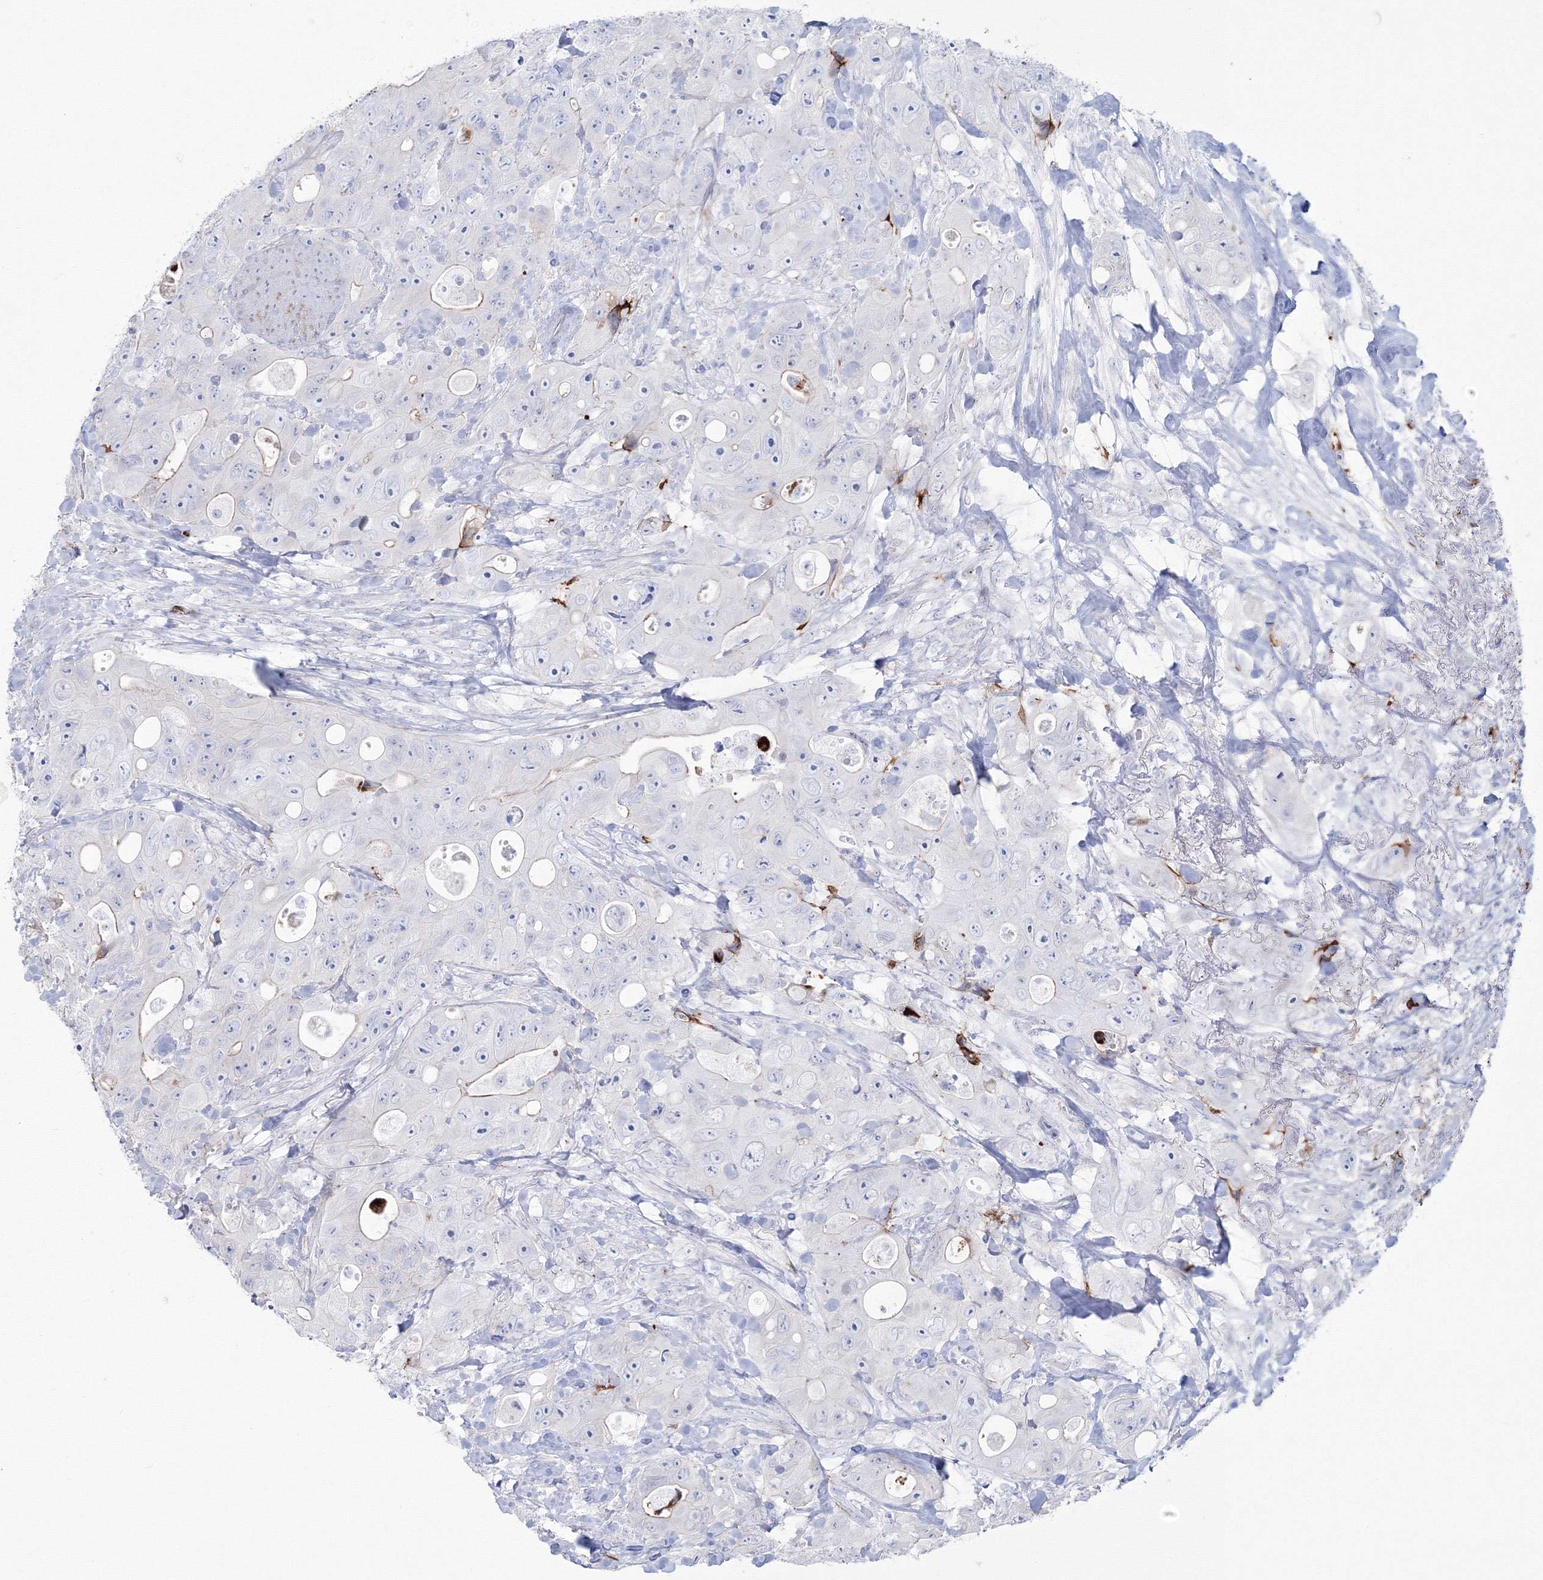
{"staining": {"intensity": "negative", "quantity": "none", "location": "none"}, "tissue": "colorectal cancer", "cell_type": "Tumor cells", "image_type": "cancer", "snomed": [{"axis": "morphology", "description": "Adenocarcinoma, NOS"}, {"axis": "topography", "description": "Colon"}], "caption": "Colorectal cancer stained for a protein using immunohistochemistry exhibits no staining tumor cells.", "gene": "HYAL2", "patient": {"sex": "female", "age": 46}}